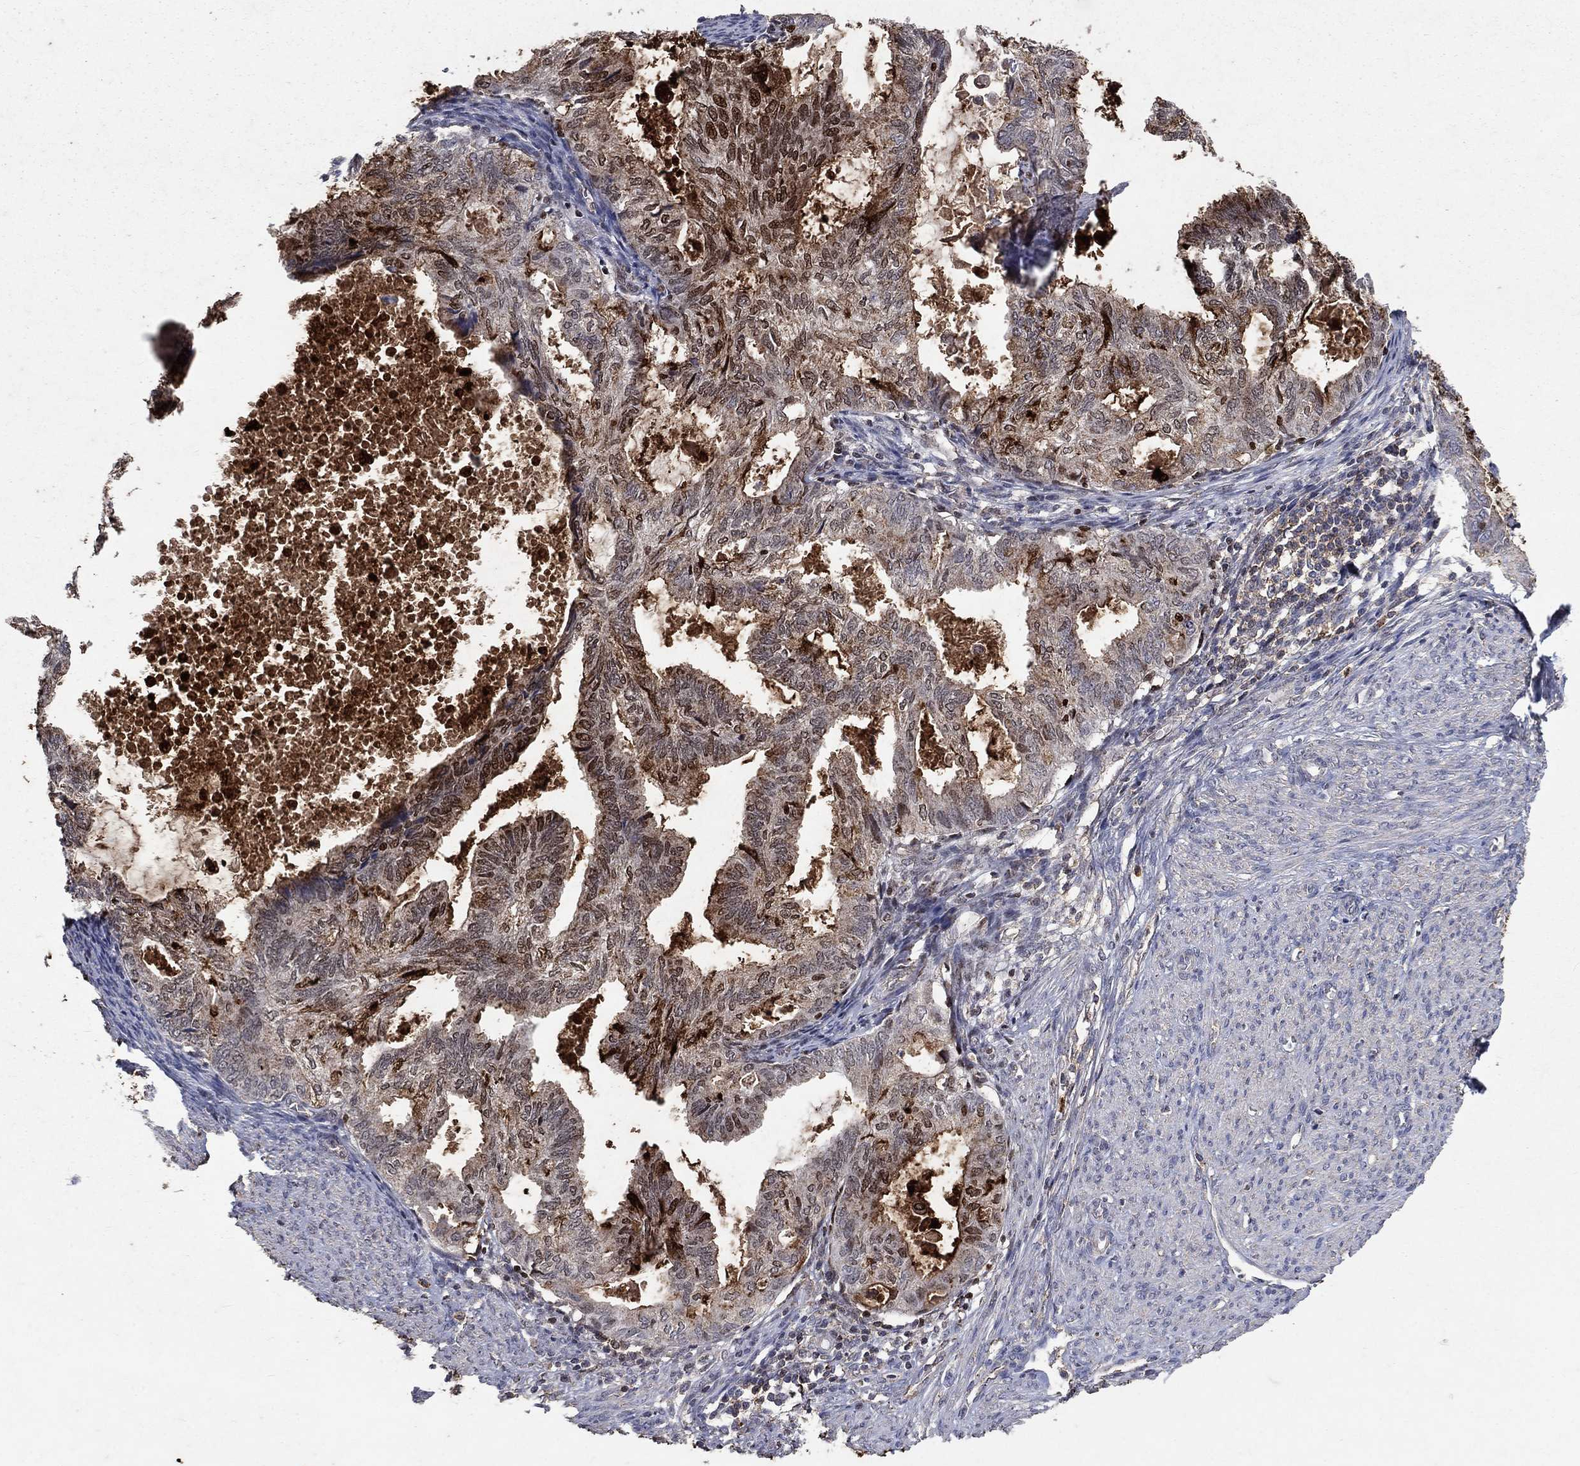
{"staining": {"intensity": "moderate", "quantity": "<25%", "location": "nuclear"}, "tissue": "endometrial cancer", "cell_type": "Tumor cells", "image_type": "cancer", "snomed": [{"axis": "morphology", "description": "Adenocarcinoma, NOS"}, {"axis": "topography", "description": "Endometrium"}], "caption": "A low amount of moderate nuclear staining is identified in approximately <25% of tumor cells in endometrial cancer (adenocarcinoma) tissue. Nuclei are stained in blue.", "gene": "CD24", "patient": {"sex": "female", "age": 86}}